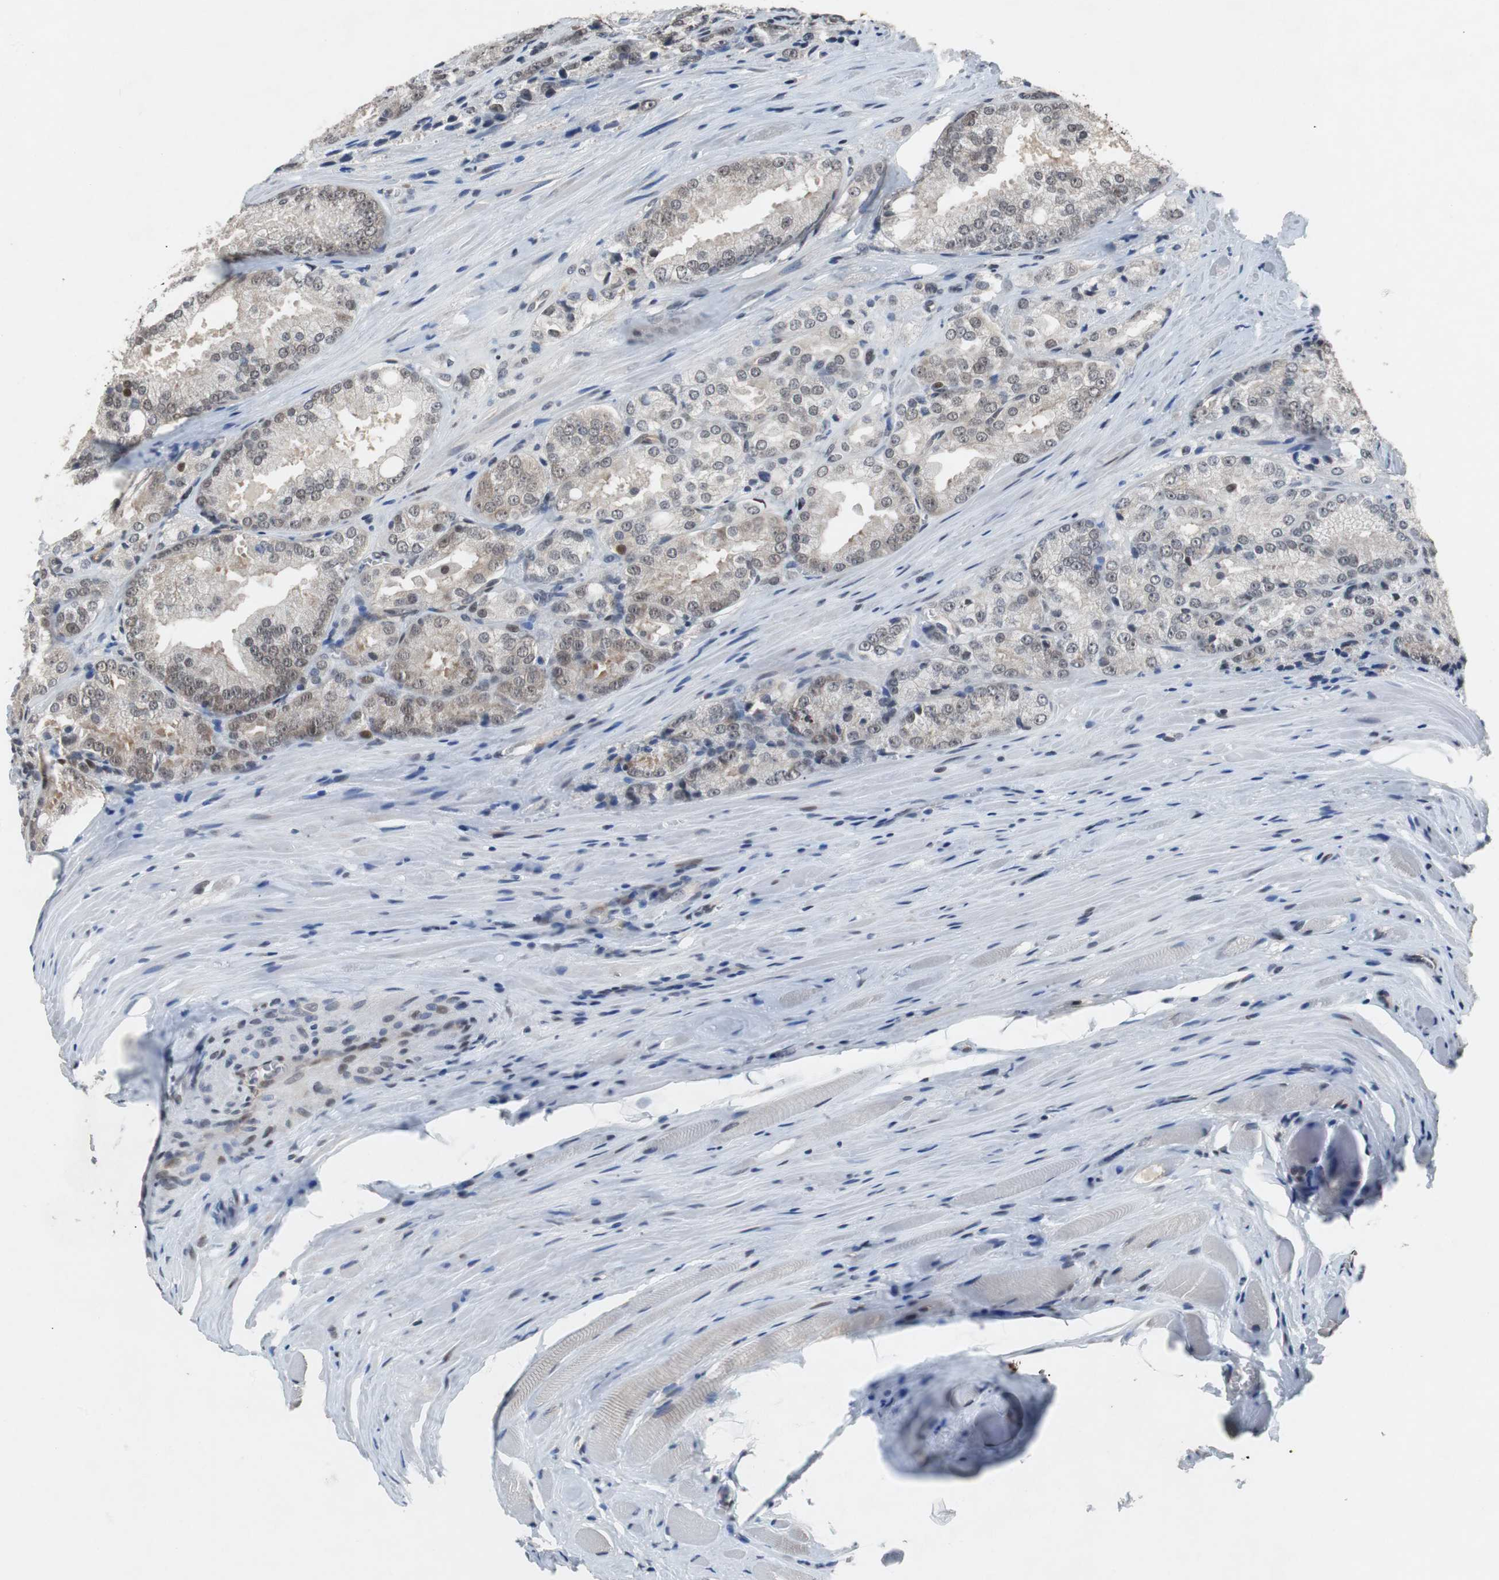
{"staining": {"intensity": "moderate", "quantity": "<25%", "location": "cytoplasmic/membranous"}, "tissue": "prostate cancer", "cell_type": "Tumor cells", "image_type": "cancer", "snomed": [{"axis": "morphology", "description": "Adenocarcinoma, Low grade"}, {"axis": "topography", "description": "Prostate"}], "caption": "Protein analysis of low-grade adenocarcinoma (prostate) tissue exhibits moderate cytoplasmic/membranous staining in approximately <25% of tumor cells. (brown staining indicates protein expression, while blue staining denotes nuclei).", "gene": "TP63", "patient": {"sex": "male", "age": 64}}